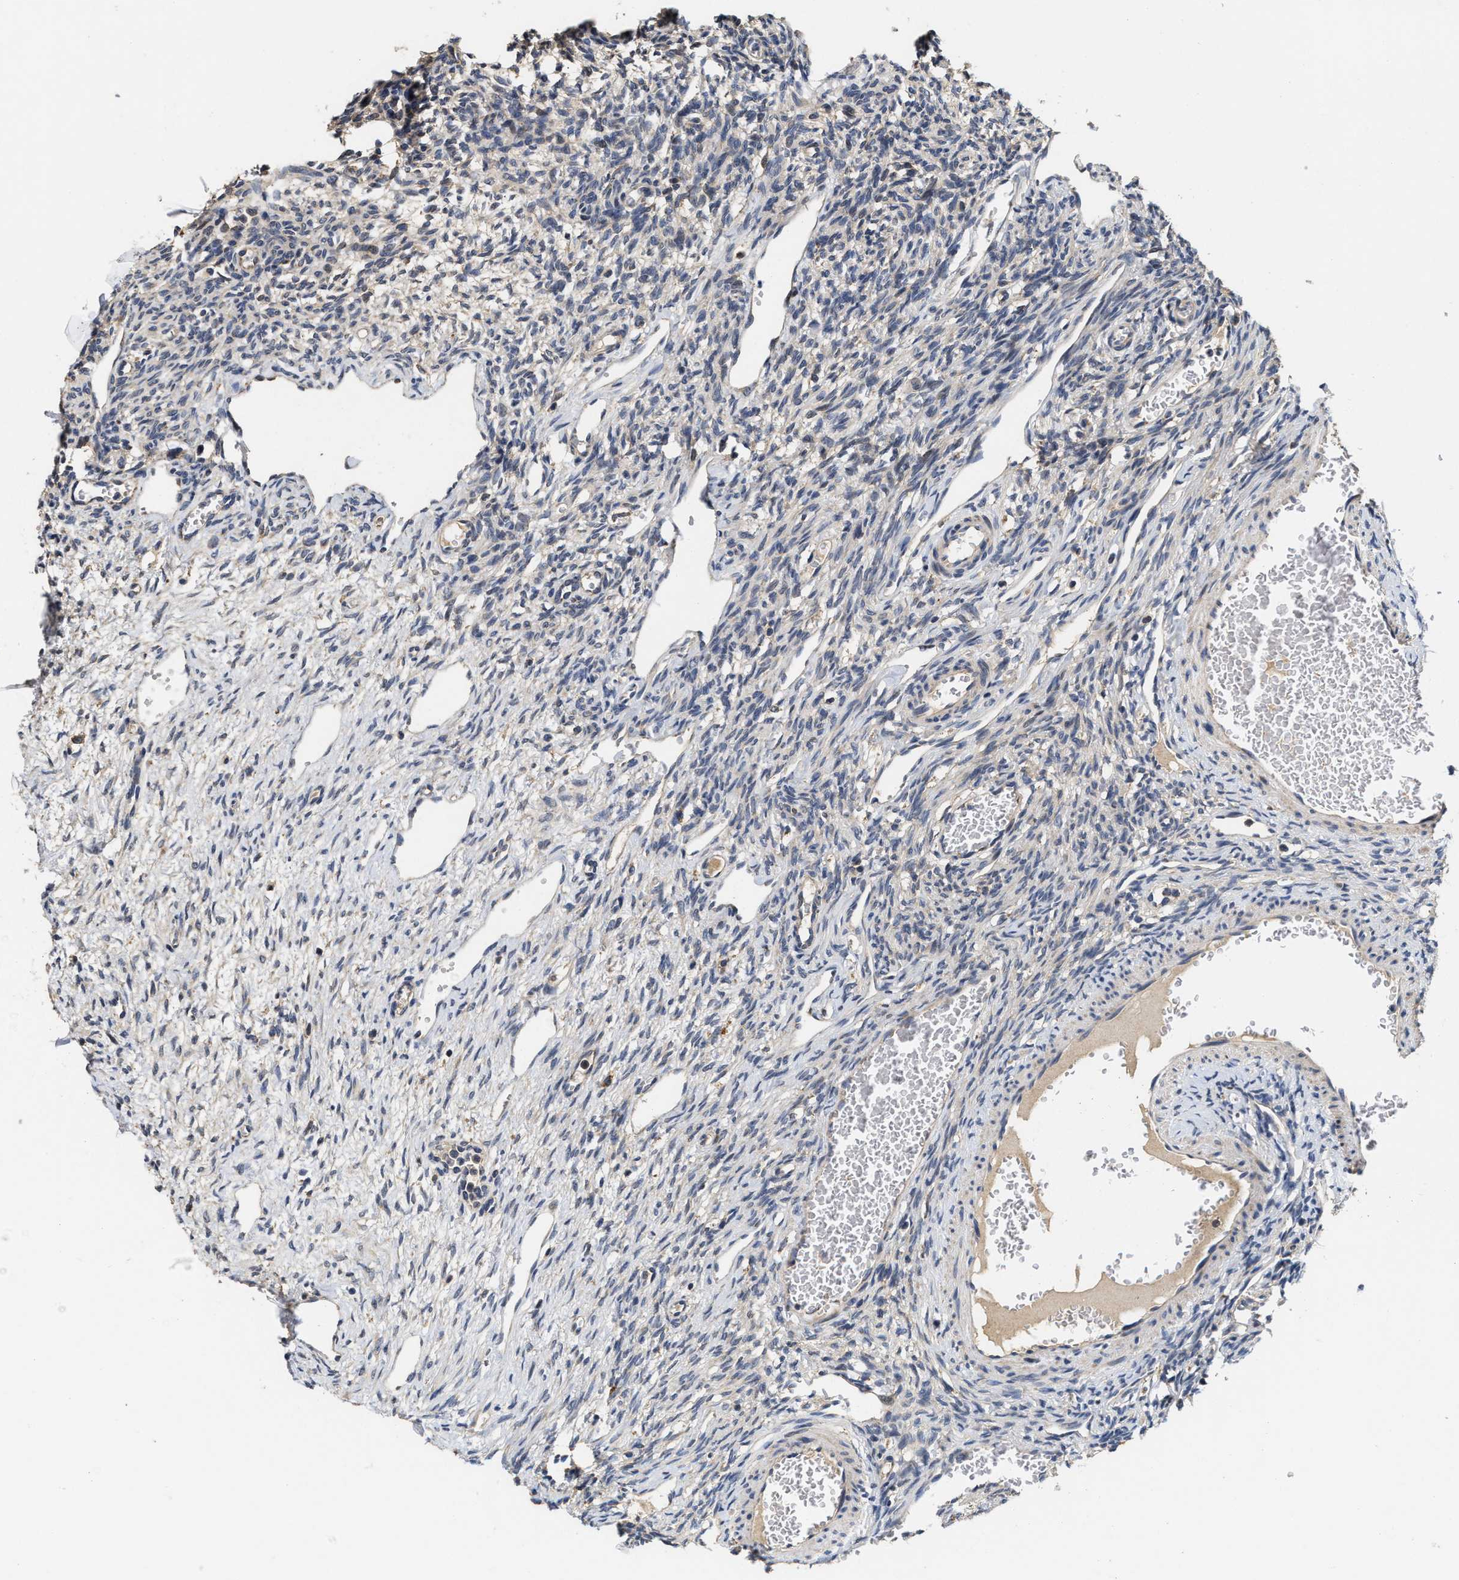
{"staining": {"intensity": "moderate", "quantity": ">75%", "location": "cytoplasmic/membranous"}, "tissue": "ovary", "cell_type": "Follicle cells", "image_type": "normal", "snomed": [{"axis": "morphology", "description": "Normal tissue, NOS"}, {"axis": "topography", "description": "Ovary"}], "caption": "Protein analysis of benign ovary reveals moderate cytoplasmic/membranous positivity in approximately >75% of follicle cells.", "gene": "SCYL2", "patient": {"sex": "female", "age": 33}}